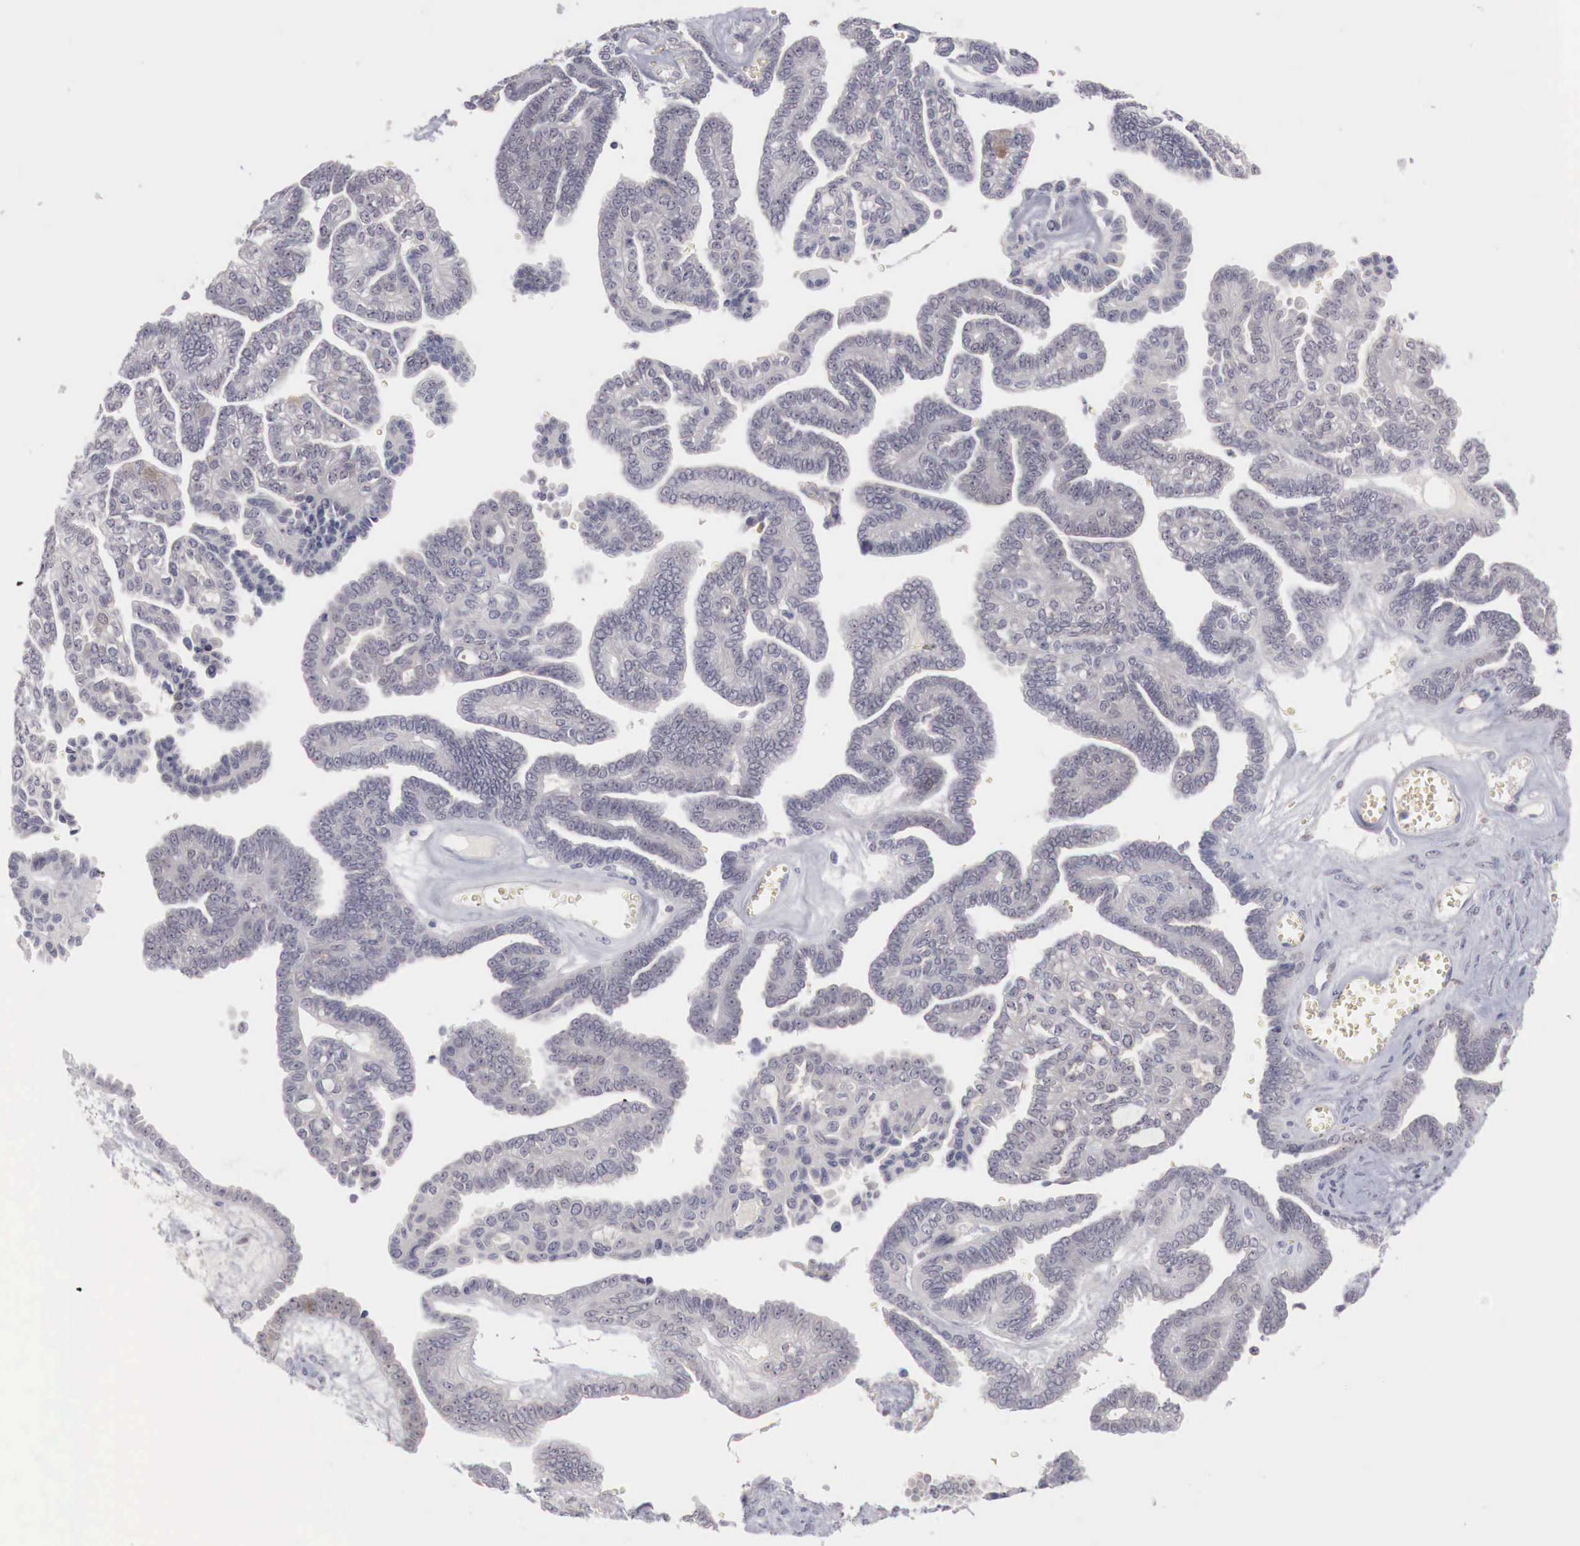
{"staining": {"intensity": "negative", "quantity": "none", "location": "none"}, "tissue": "ovarian cancer", "cell_type": "Tumor cells", "image_type": "cancer", "snomed": [{"axis": "morphology", "description": "Cystadenocarcinoma, serous, NOS"}, {"axis": "topography", "description": "Ovary"}], "caption": "IHC of ovarian cancer exhibits no expression in tumor cells.", "gene": "GATA1", "patient": {"sex": "female", "age": 71}}